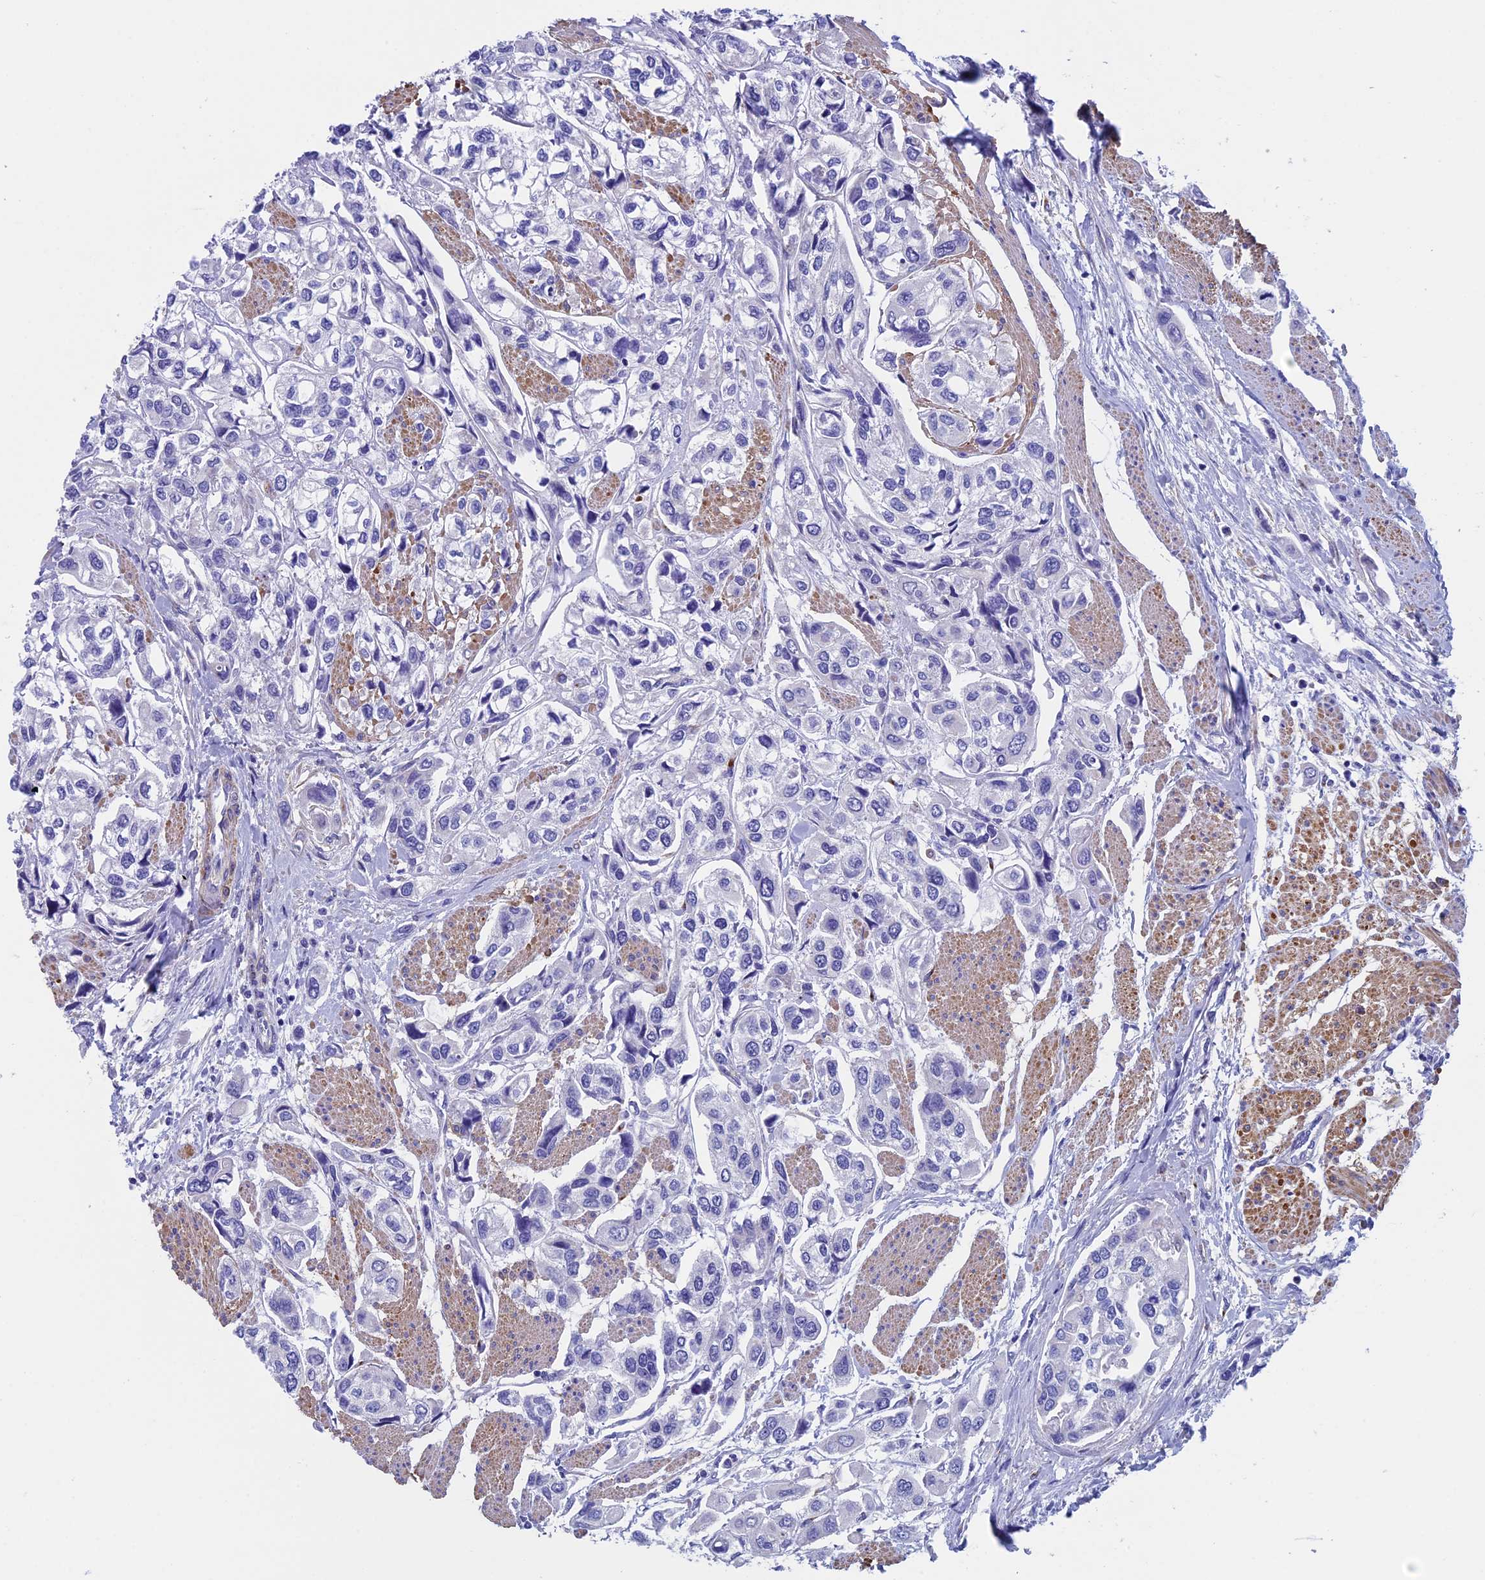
{"staining": {"intensity": "negative", "quantity": "none", "location": "none"}, "tissue": "urothelial cancer", "cell_type": "Tumor cells", "image_type": "cancer", "snomed": [{"axis": "morphology", "description": "Urothelial carcinoma, High grade"}, {"axis": "topography", "description": "Urinary bladder"}], "caption": "Tumor cells show no significant protein expression in urothelial carcinoma (high-grade).", "gene": "ADH7", "patient": {"sex": "male", "age": 67}}